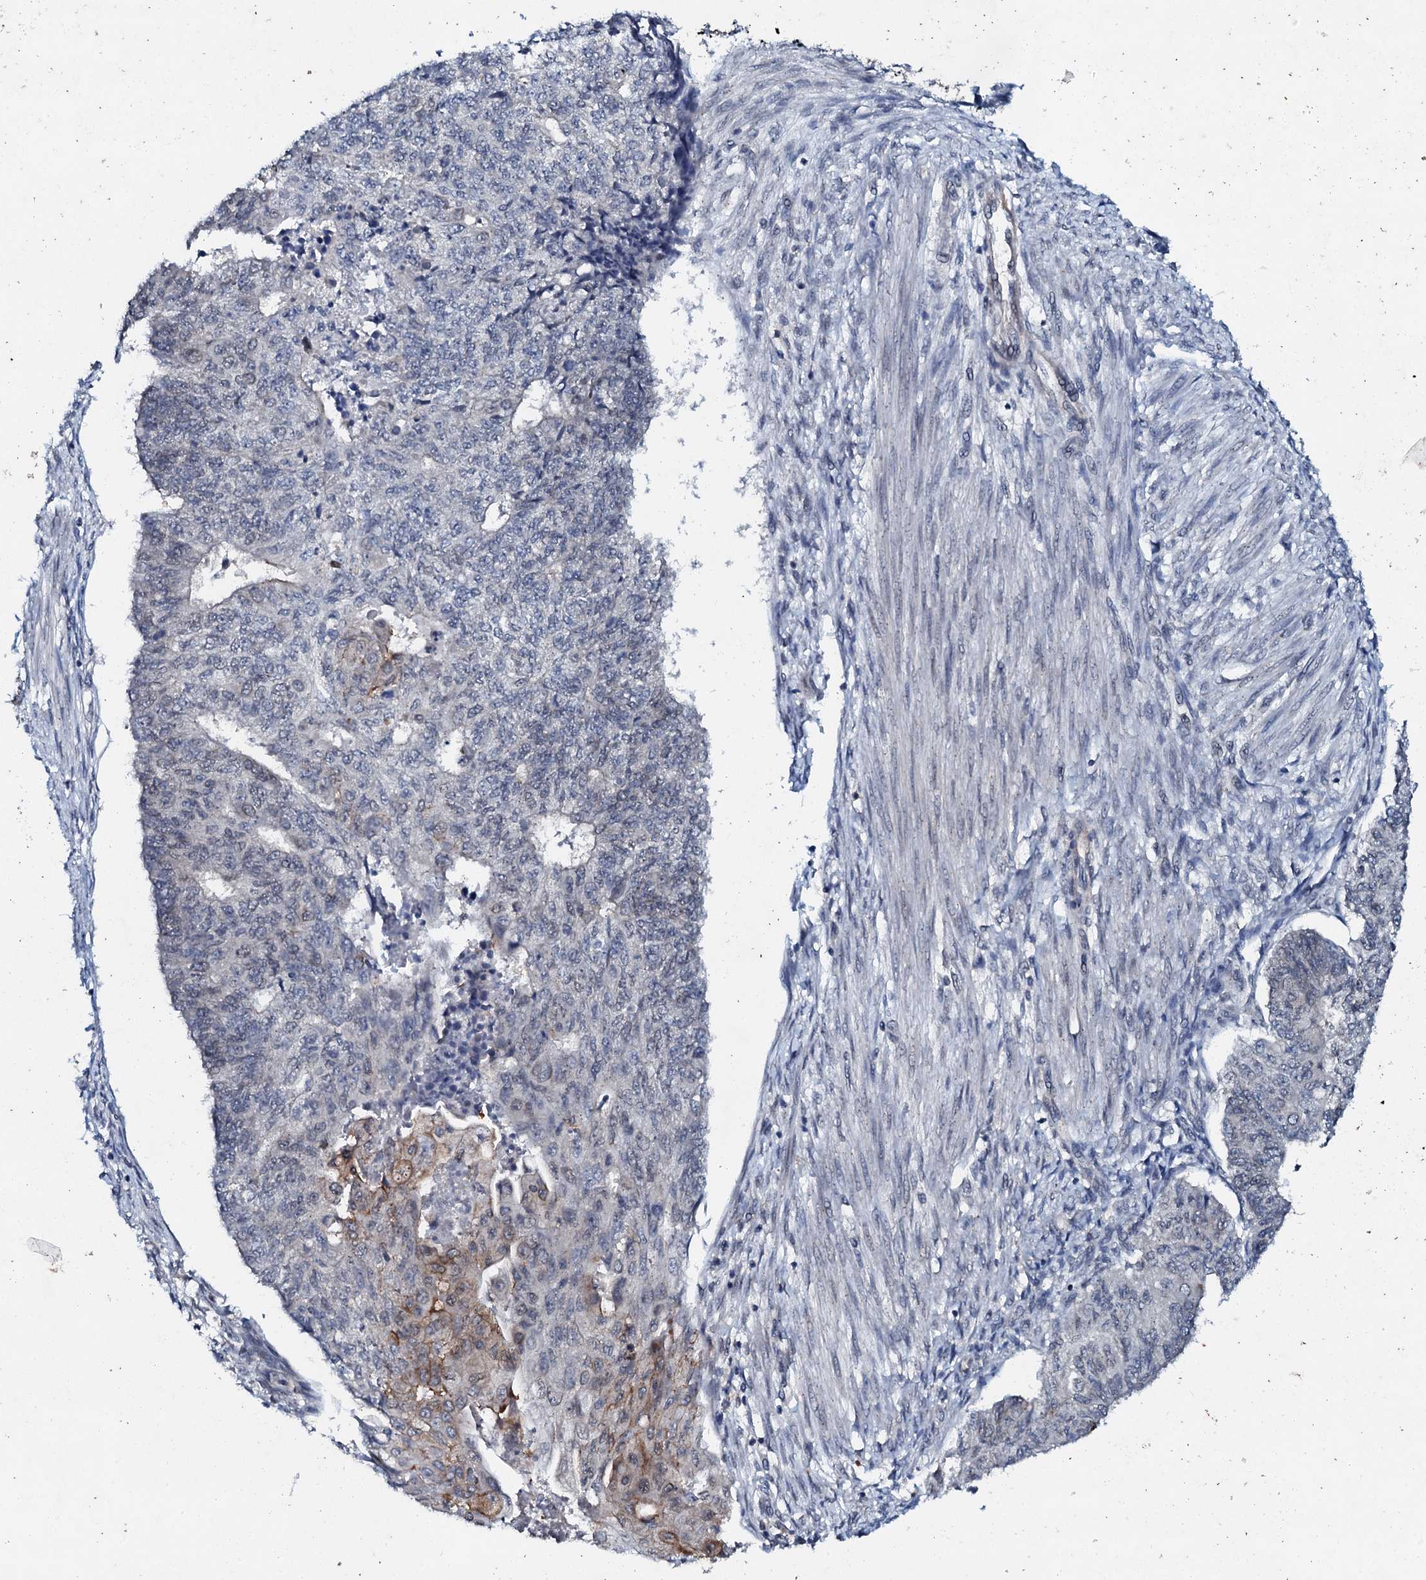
{"staining": {"intensity": "negative", "quantity": "none", "location": "none"}, "tissue": "endometrial cancer", "cell_type": "Tumor cells", "image_type": "cancer", "snomed": [{"axis": "morphology", "description": "Adenocarcinoma, NOS"}, {"axis": "topography", "description": "Endometrium"}], "caption": "Tumor cells are negative for protein expression in human endometrial adenocarcinoma.", "gene": "SNTA1", "patient": {"sex": "female", "age": 32}}